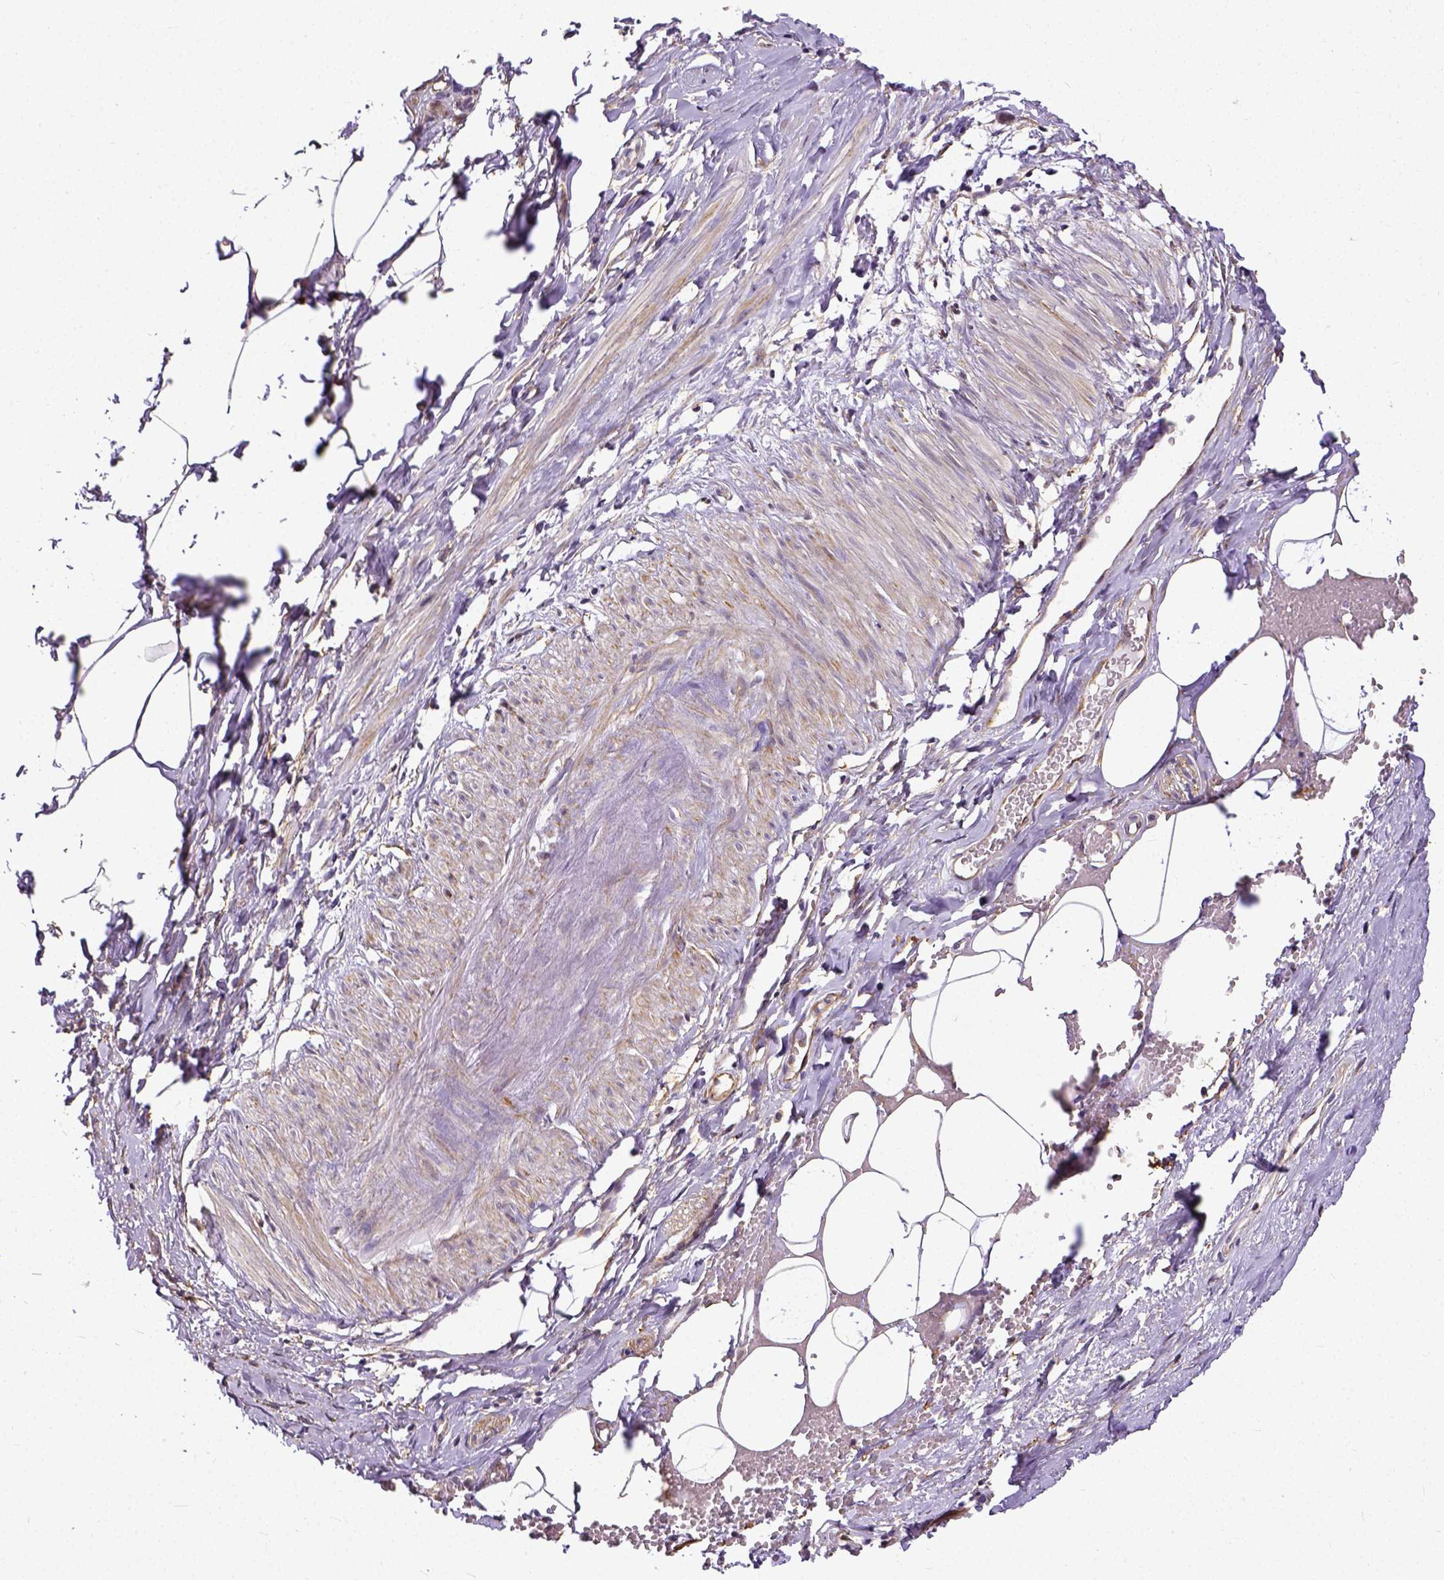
{"staining": {"intensity": "weak", "quantity": ">75%", "location": "cytoplasmic/membranous"}, "tissue": "adipose tissue", "cell_type": "Adipocytes", "image_type": "normal", "snomed": [{"axis": "morphology", "description": "Normal tissue, NOS"}, {"axis": "topography", "description": "Prostate"}, {"axis": "topography", "description": "Peripheral nerve tissue"}], "caption": "Immunohistochemistry (IHC) (DAB) staining of unremarkable human adipose tissue displays weak cytoplasmic/membranous protein staining in about >75% of adipocytes.", "gene": "DICER1", "patient": {"sex": "male", "age": 55}}